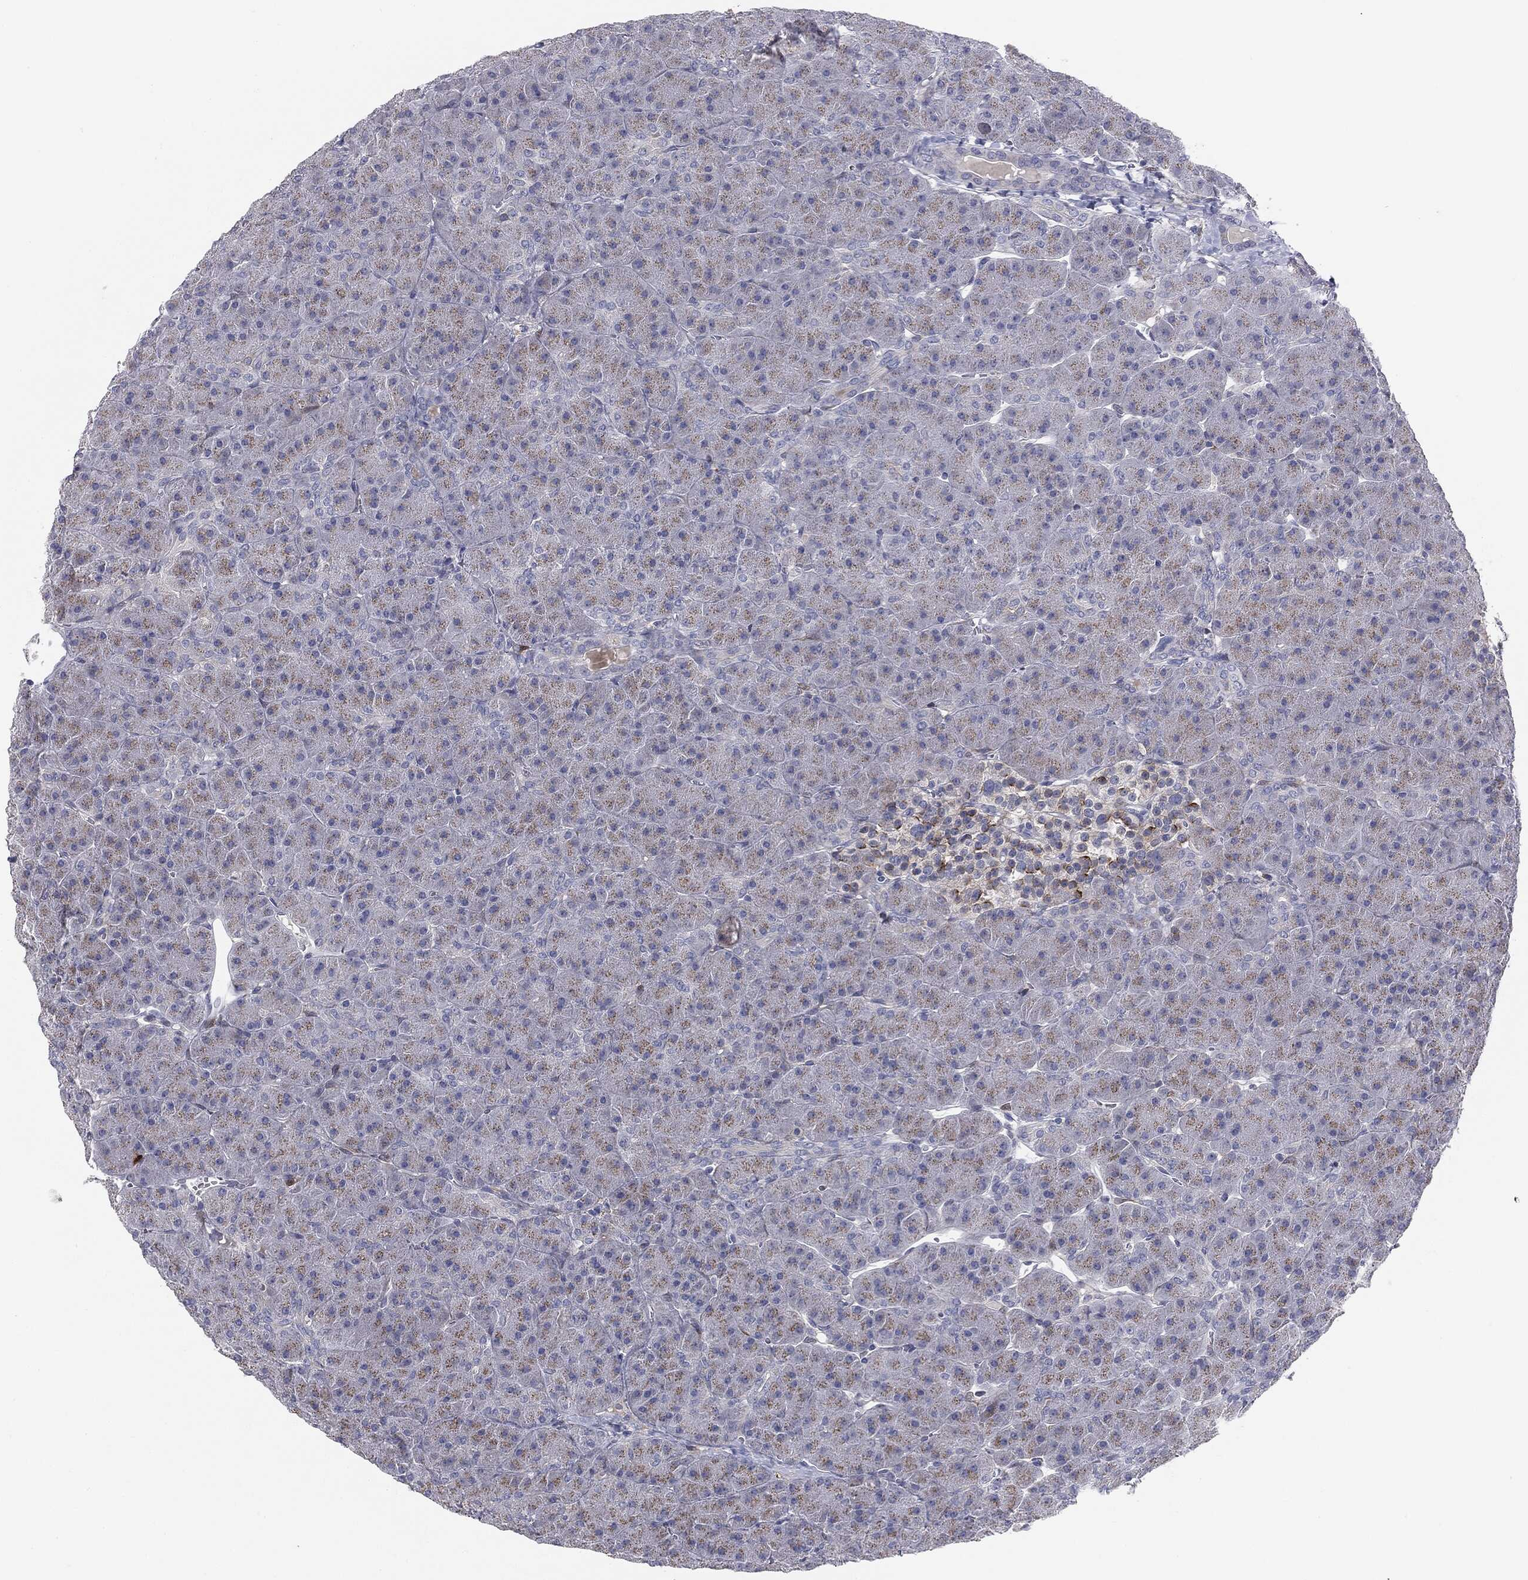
{"staining": {"intensity": "negative", "quantity": "none", "location": "none"}, "tissue": "pancreas", "cell_type": "Exocrine glandular cells", "image_type": "normal", "snomed": [{"axis": "morphology", "description": "Normal tissue, NOS"}, {"axis": "topography", "description": "Pancreas"}], "caption": "Immunohistochemical staining of unremarkable human pancreas reveals no significant staining in exocrine glandular cells.", "gene": "KRT5", "patient": {"sex": "male", "age": 61}}